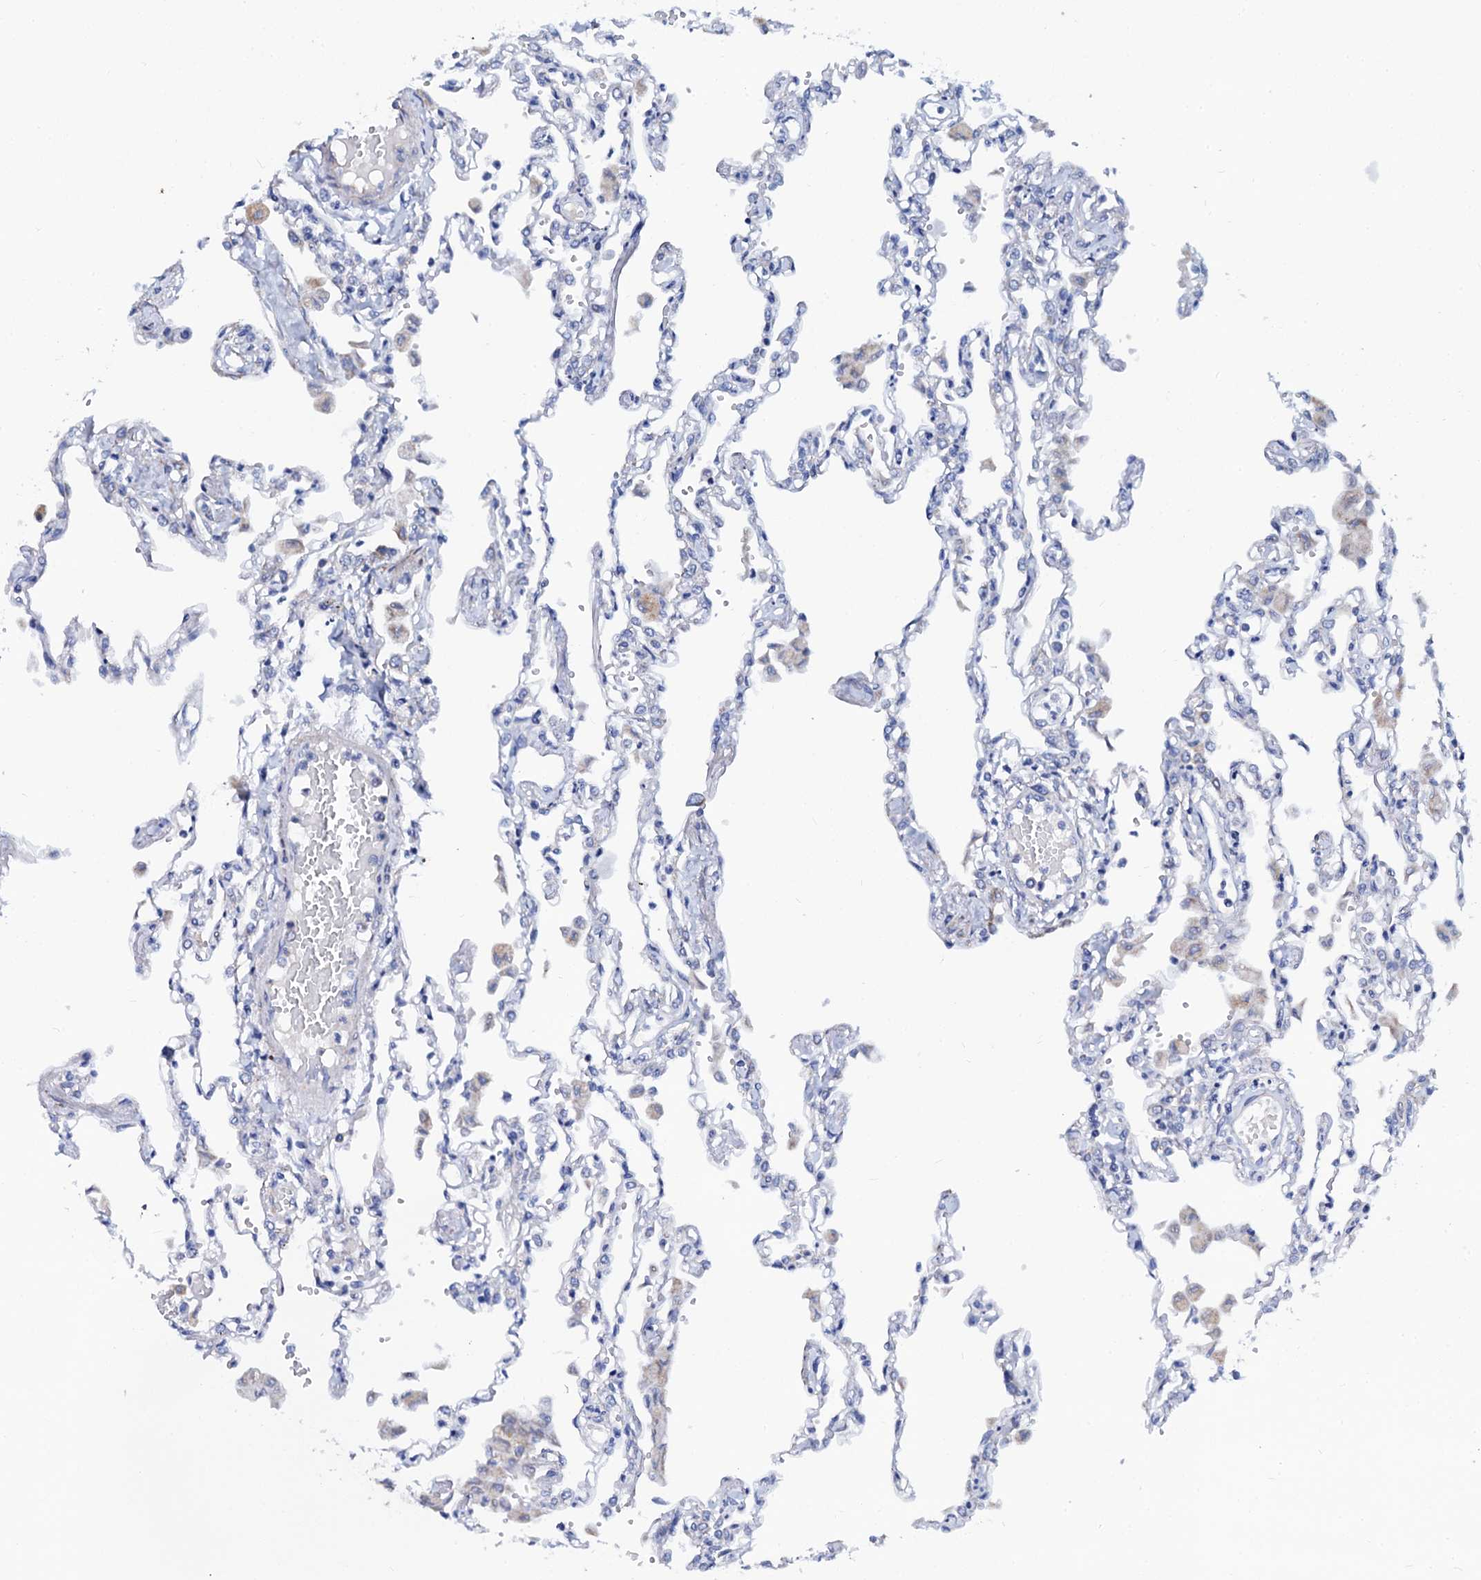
{"staining": {"intensity": "negative", "quantity": "none", "location": "none"}, "tissue": "lung", "cell_type": "Alveolar cells", "image_type": "normal", "snomed": [{"axis": "morphology", "description": "Normal tissue, NOS"}, {"axis": "topography", "description": "Bronchus"}, {"axis": "topography", "description": "Lung"}], "caption": "The immunohistochemistry (IHC) photomicrograph has no significant expression in alveolar cells of lung.", "gene": "SLC37A4", "patient": {"sex": "female", "age": 49}}